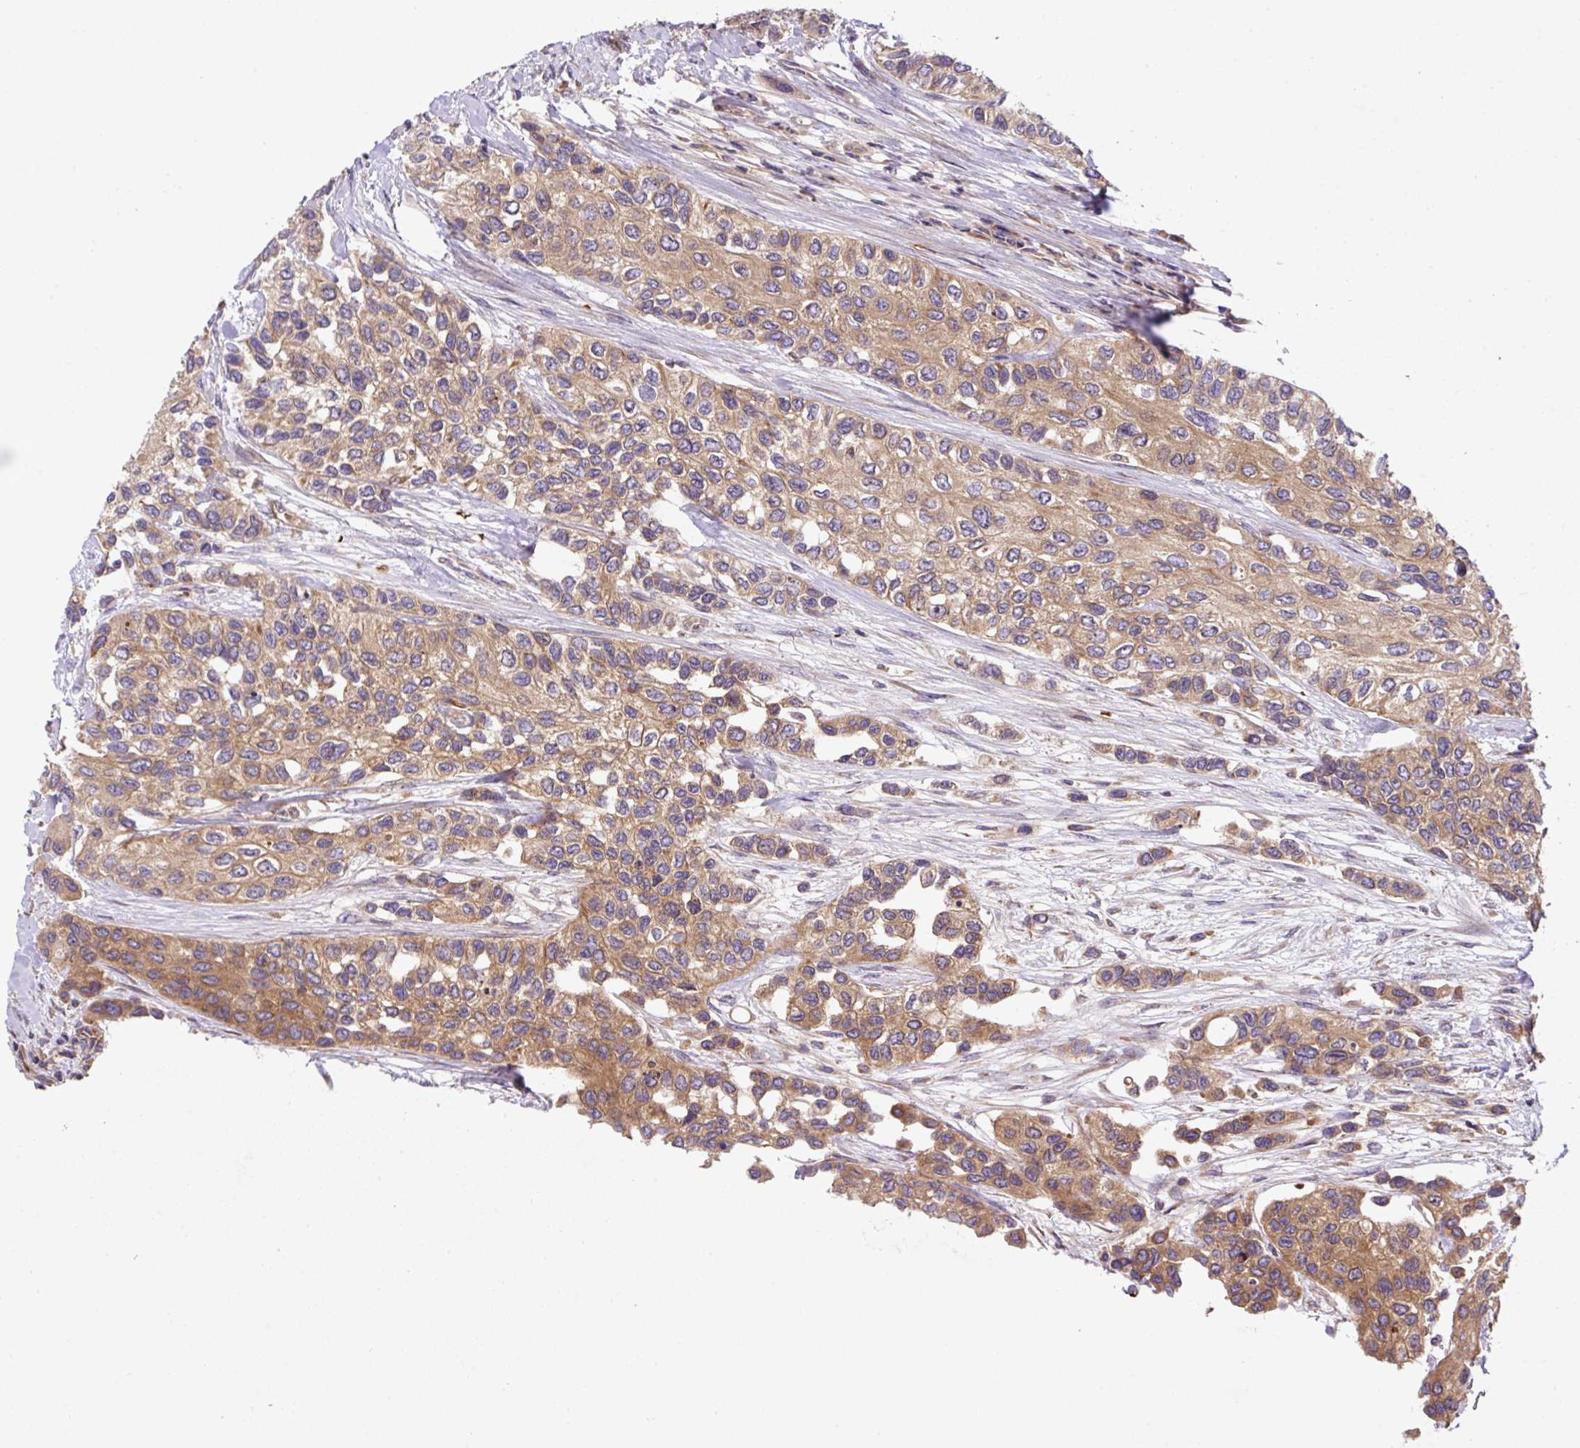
{"staining": {"intensity": "moderate", "quantity": ">75%", "location": "cytoplasmic/membranous"}, "tissue": "urothelial cancer", "cell_type": "Tumor cells", "image_type": "cancer", "snomed": [{"axis": "morphology", "description": "Normal tissue, NOS"}, {"axis": "morphology", "description": "Urothelial carcinoma, High grade"}, {"axis": "topography", "description": "Vascular tissue"}, {"axis": "topography", "description": "Urinary bladder"}], "caption": "Protein expression by immunohistochemistry (IHC) demonstrates moderate cytoplasmic/membranous positivity in about >75% of tumor cells in urothelial carcinoma (high-grade).", "gene": "APOBEC3D", "patient": {"sex": "female", "age": 56}}